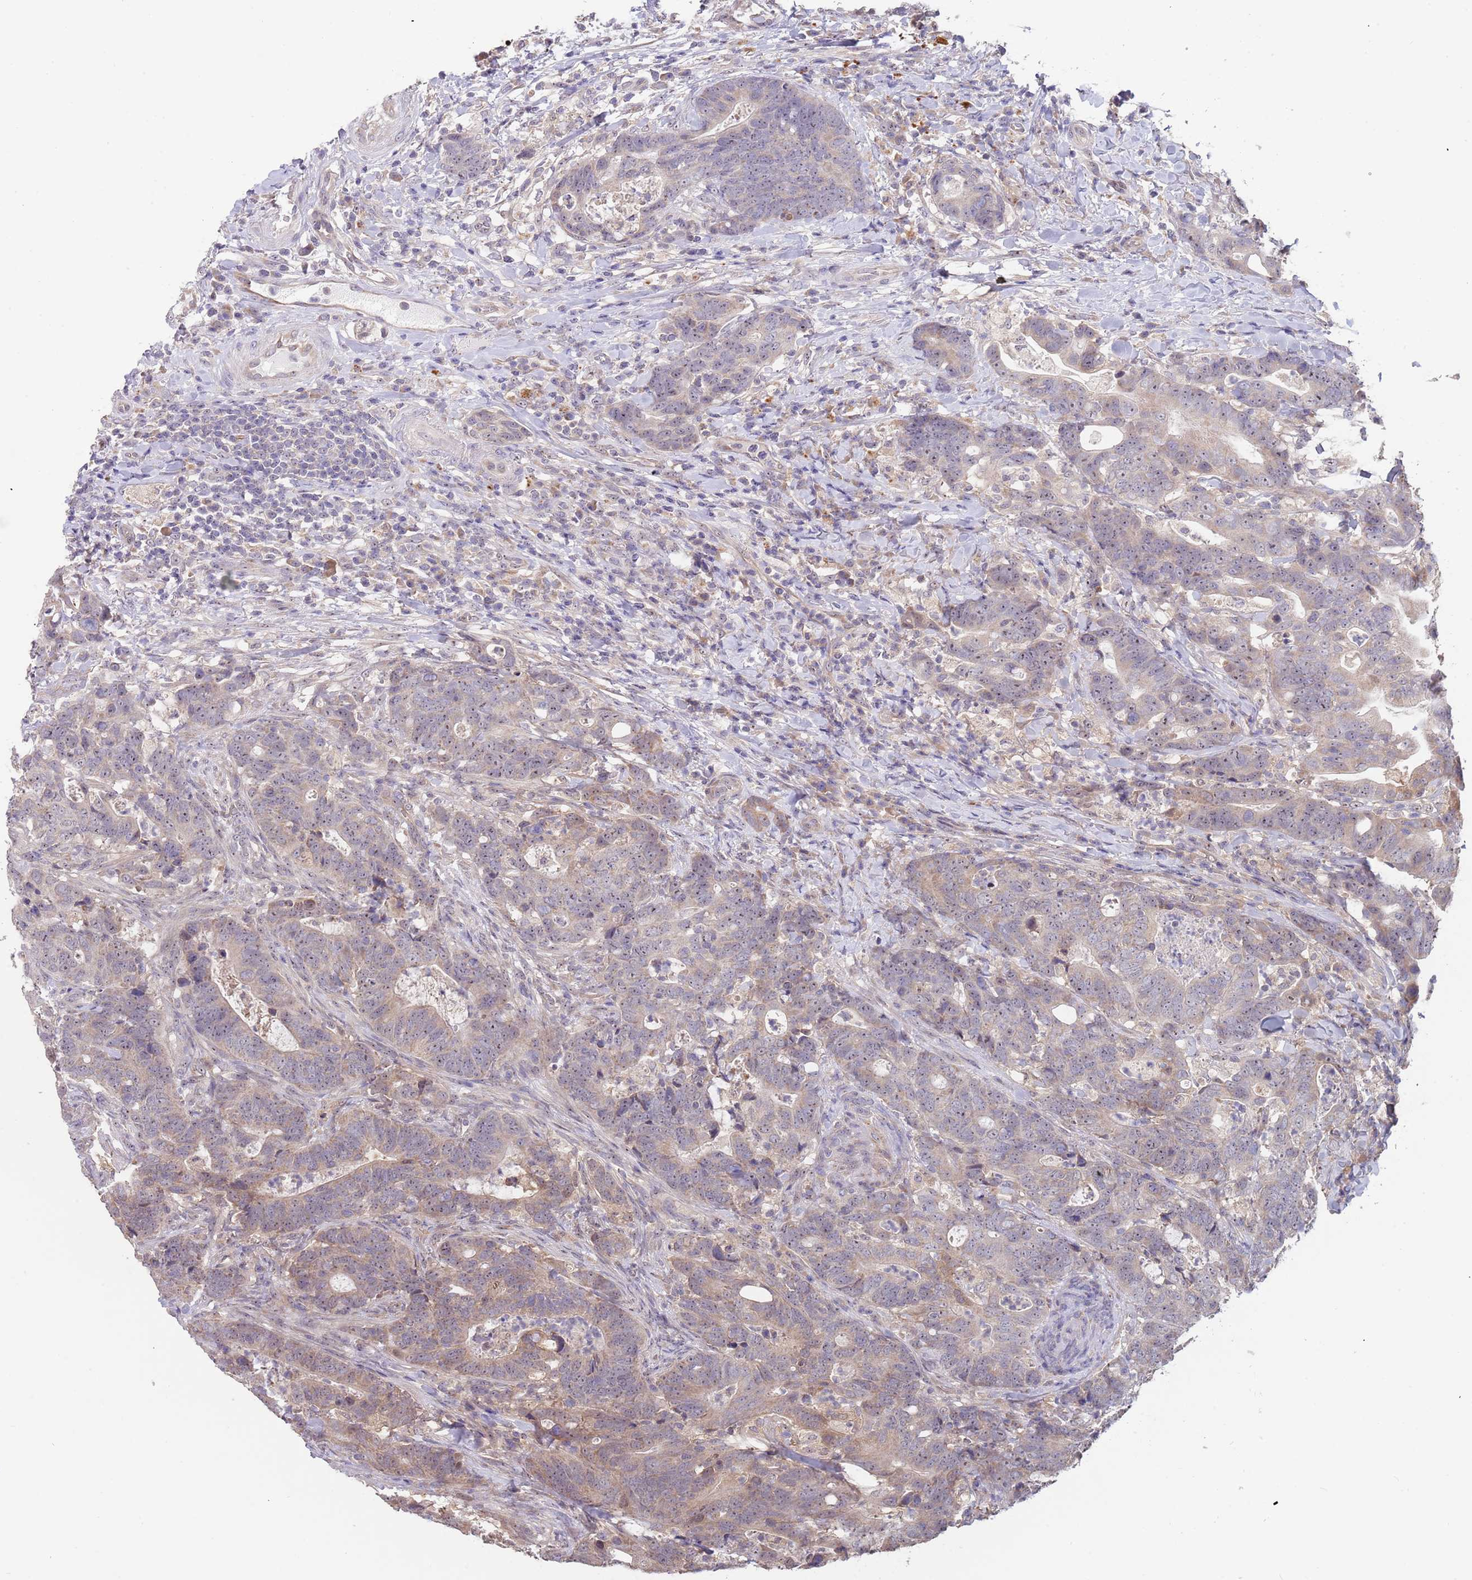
{"staining": {"intensity": "weak", "quantity": "<25%", "location": "cytoplasmic/membranous,nuclear"}, "tissue": "colorectal cancer", "cell_type": "Tumor cells", "image_type": "cancer", "snomed": [{"axis": "morphology", "description": "Adenocarcinoma, NOS"}, {"axis": "topography", "description": "Colon"}], "caption": "Image shows no significant protein staining in tumor cells of colorectal cancer. The staining is performed using DAB brown chromogen with nuclei counter-stained in using hematoxylin.", "gene": "TMEM64", "patient": {"sex": "female", "age": 82}}